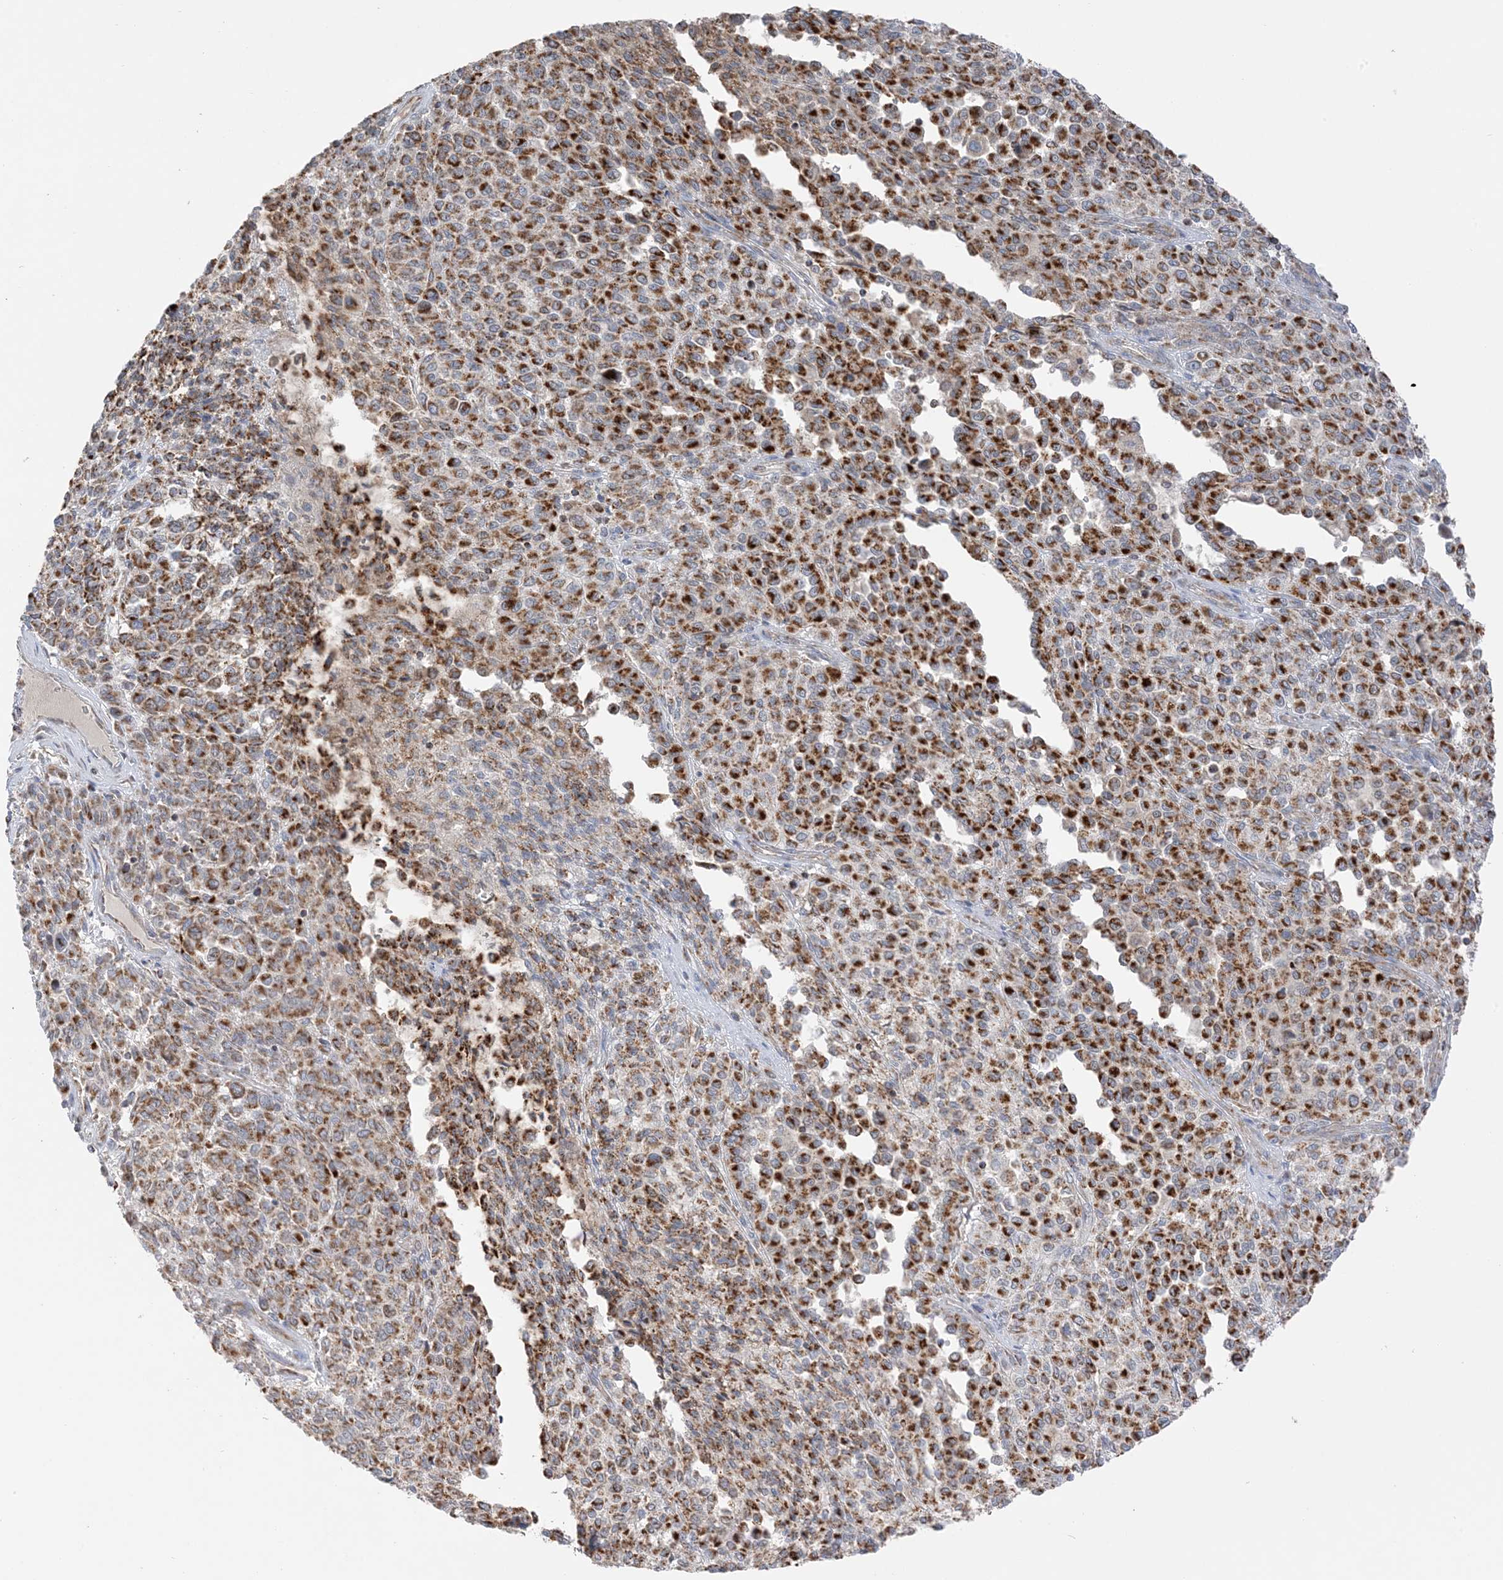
{"staining": {"intensity": "strong", "quantity": ">75%", "location": "cytoplasmic/membranous"}, "tissue": "melanoma", "cell_type": "Tumor cells", "image_type": "cancer", "snomed": [{"axis": "morphology", "description": "Malignant melanoma, Metastatic site"}, {"axis": "topography", "description": "Pancreas"}], "caption": "Brown immunohistochemical staining in malignant melanoma (metastatic site) reveals strong cytoplasmic/membranous staining in approximately >75% of tumor cells. (Brightfield microscopy of DAB IHC at high magnification).", "gene": "SLC25A12", "patient": {"sex": "female", "age": 30}}